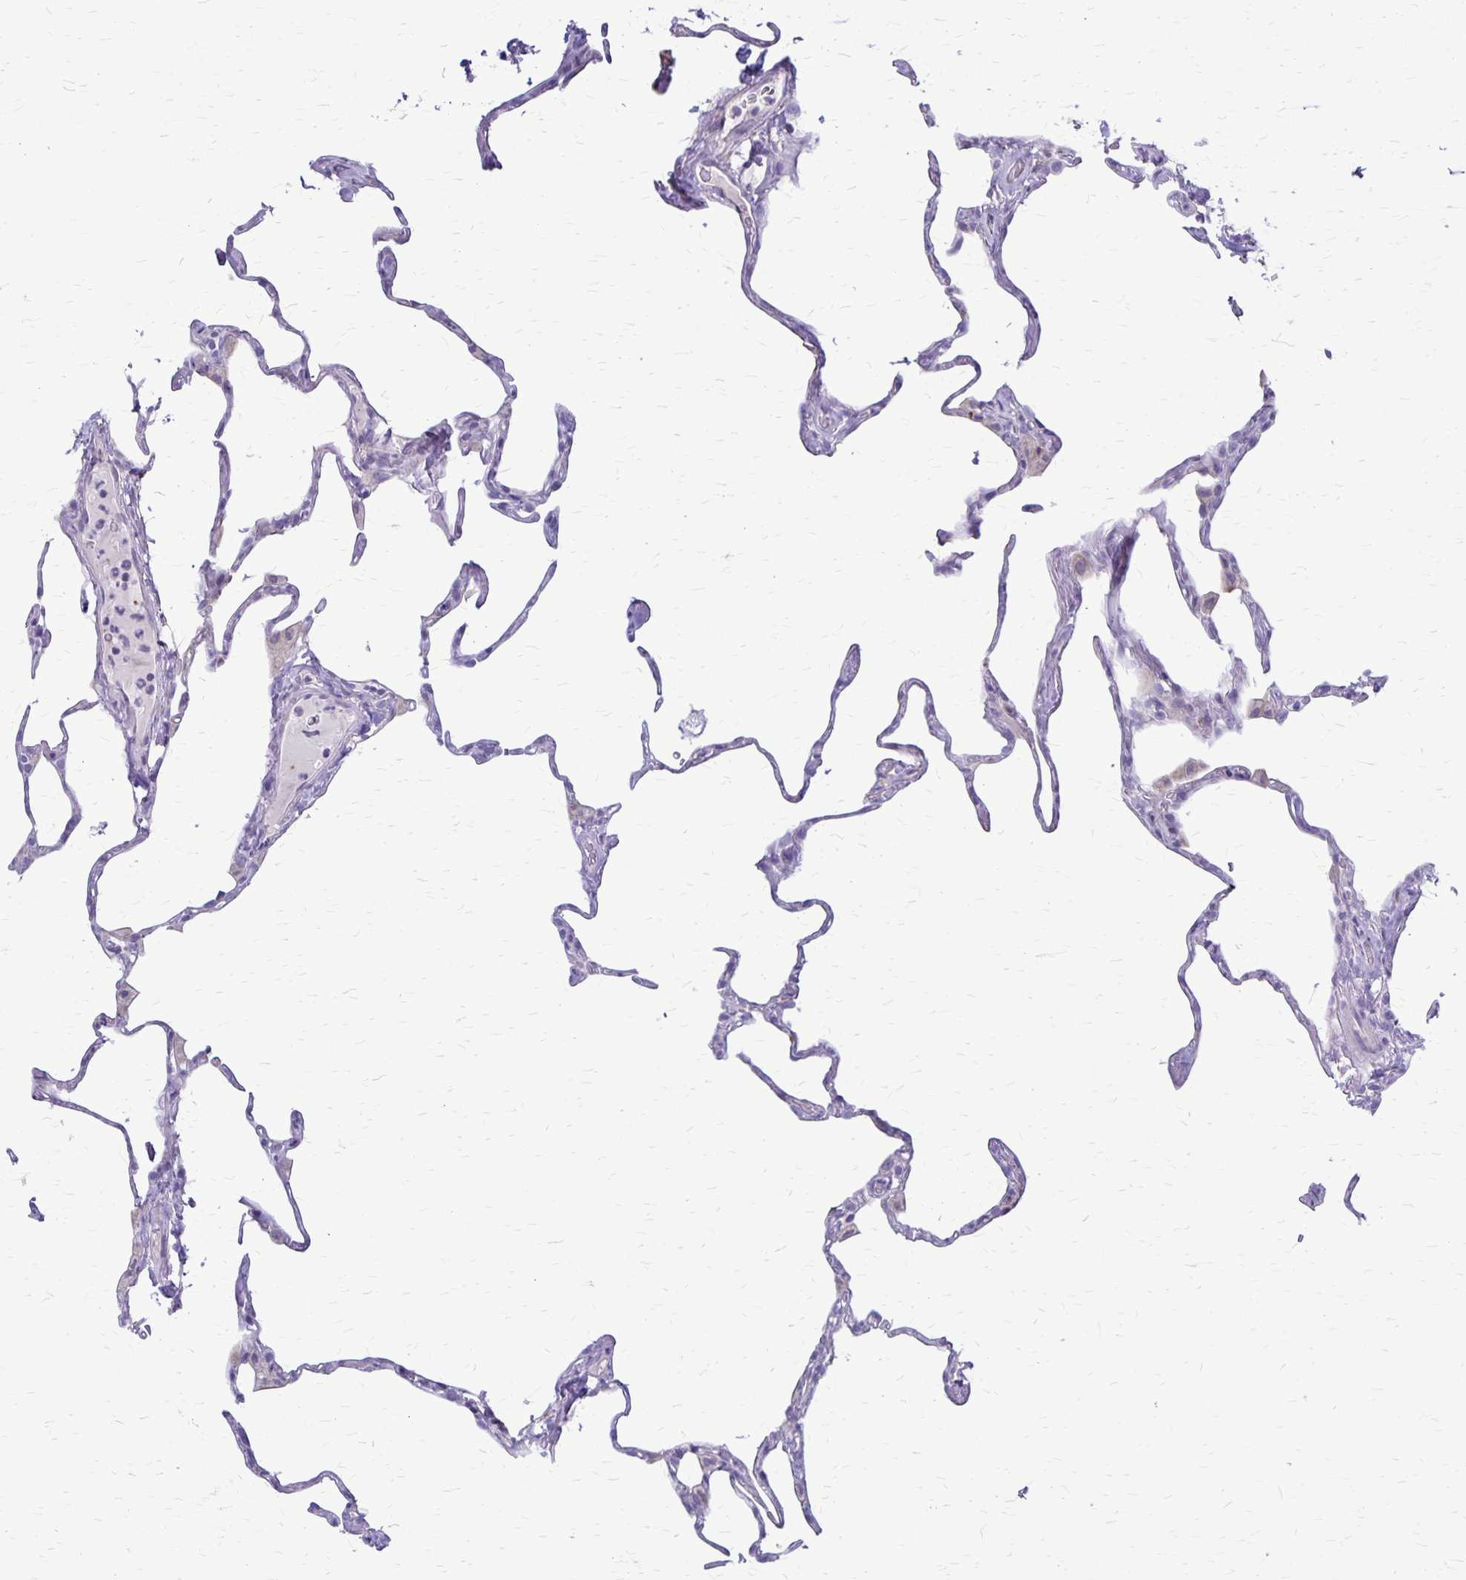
{"staining": {"intensity": "negative", "quantity": "none", "location": "none"}, "tissue": "lung", "cell_type": "Alveolar cells", "image_type": "normal", "snomed": [{"axis": "morphology", "description": "Normal tissue, NOS"}, {"axis": "topography", "description": "Lung"}], "caption": "There is no significant positivity in alveolar cells of lung. (DAB (3,3'-diaminobenzidine) immunohistochemistry (IHC) with hematoxylin counter stain).", "gene": "GP9", "patient": {"sex": "male", "age": 65}}